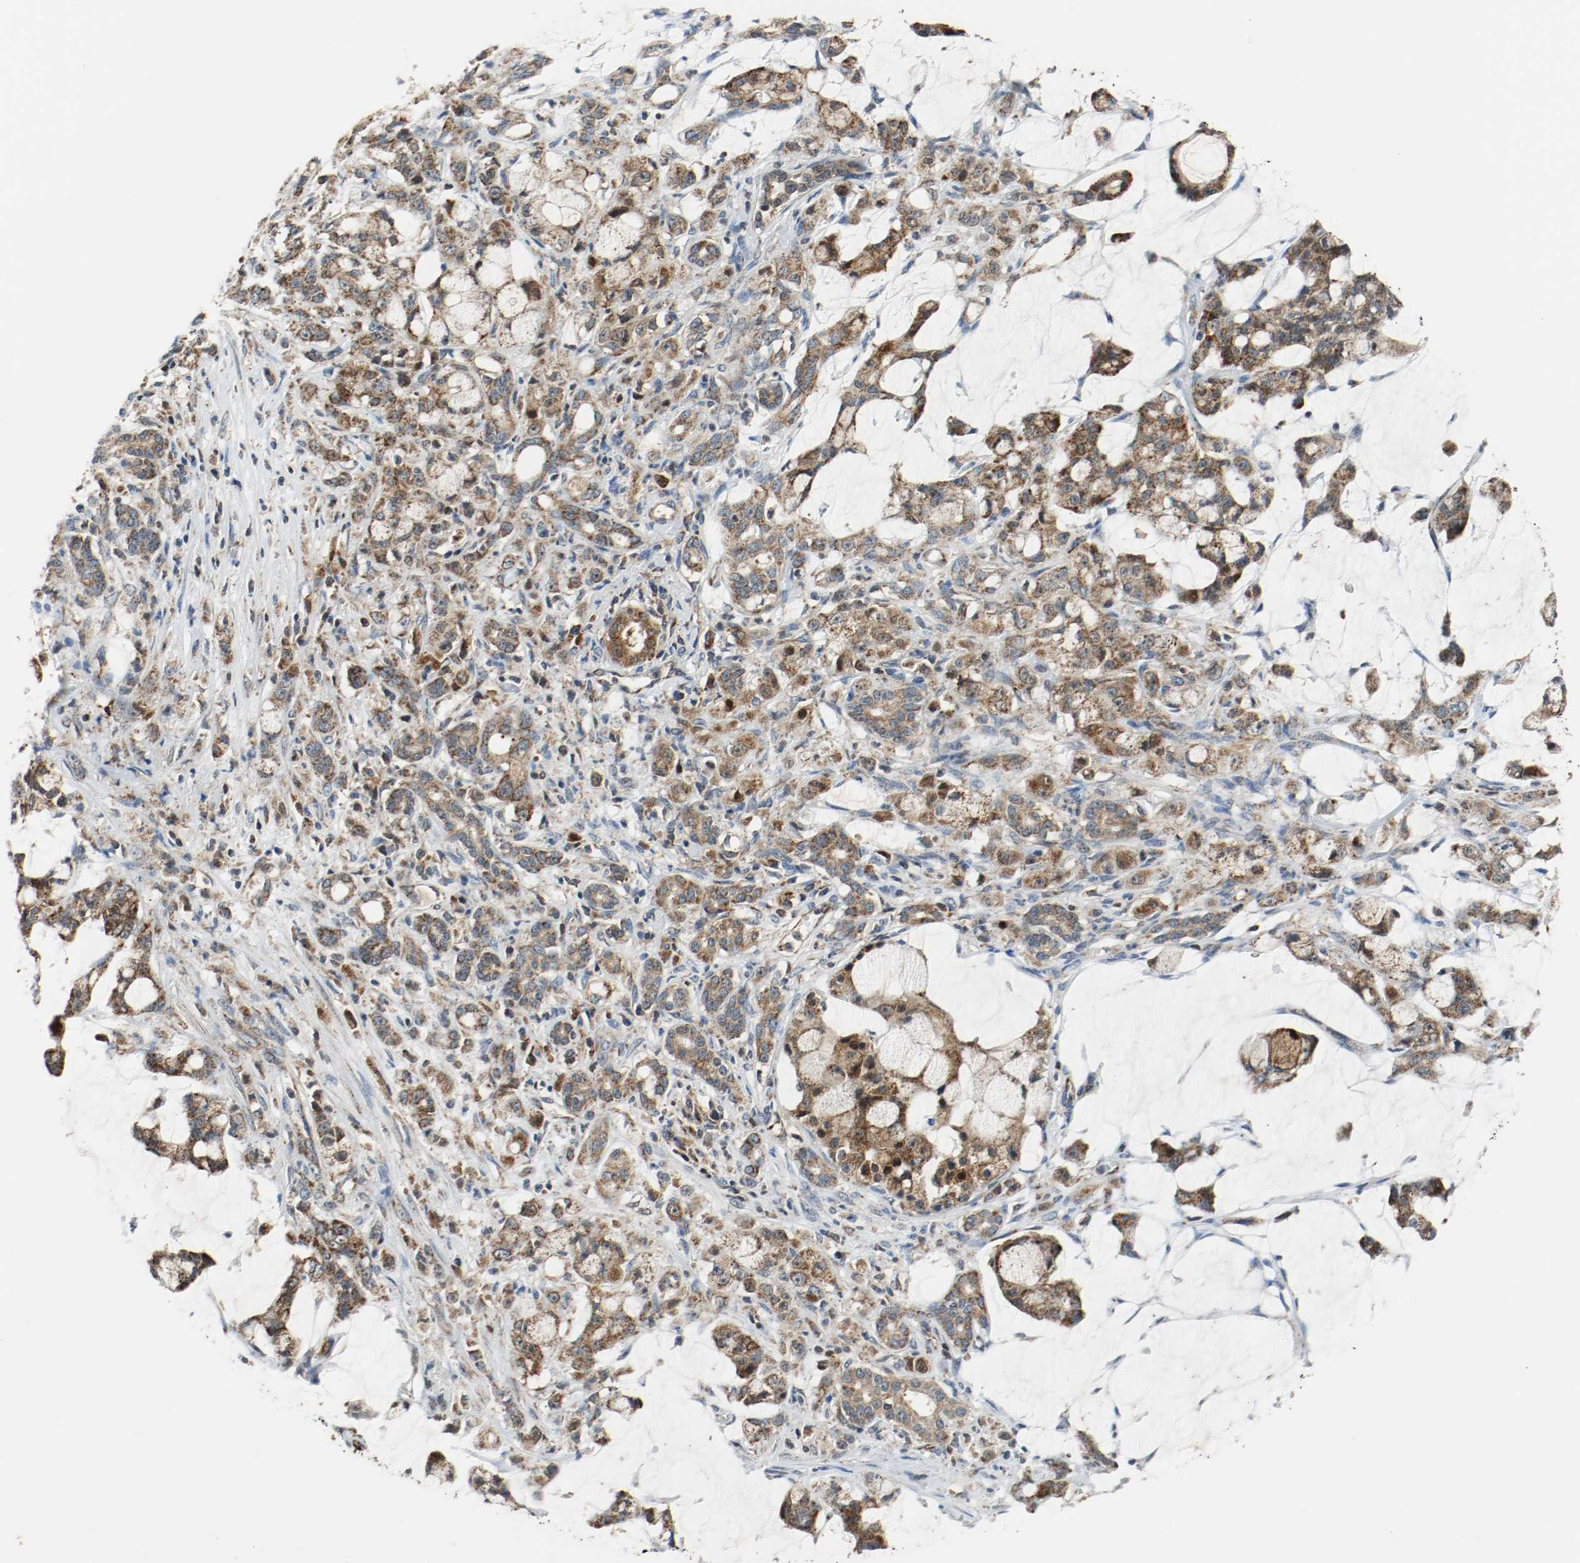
{"staining": {"intensity": "strong", "quantity": ">75%", "location": "cytoplasmic/membranous"}, "tissue": "pancreatic cancer", "cell_type": "Tumor cells", "image_type": "cancer", "snomed": [{"axis": "morphology", "description": "Adenocarcinoma, NOS"}, {"axis": "topography", "description": "Pancreas"}], "caption": "Adenocarcinoma (pancreatic) stained for a protein shows strong cytoplasmic/membranous positivity in tumor cells. The protein of interest is shown in brown color, while the nuclei are stained blue.", "gene": "TXNRD1", "patient": {"sex": "female", "age": 73}}